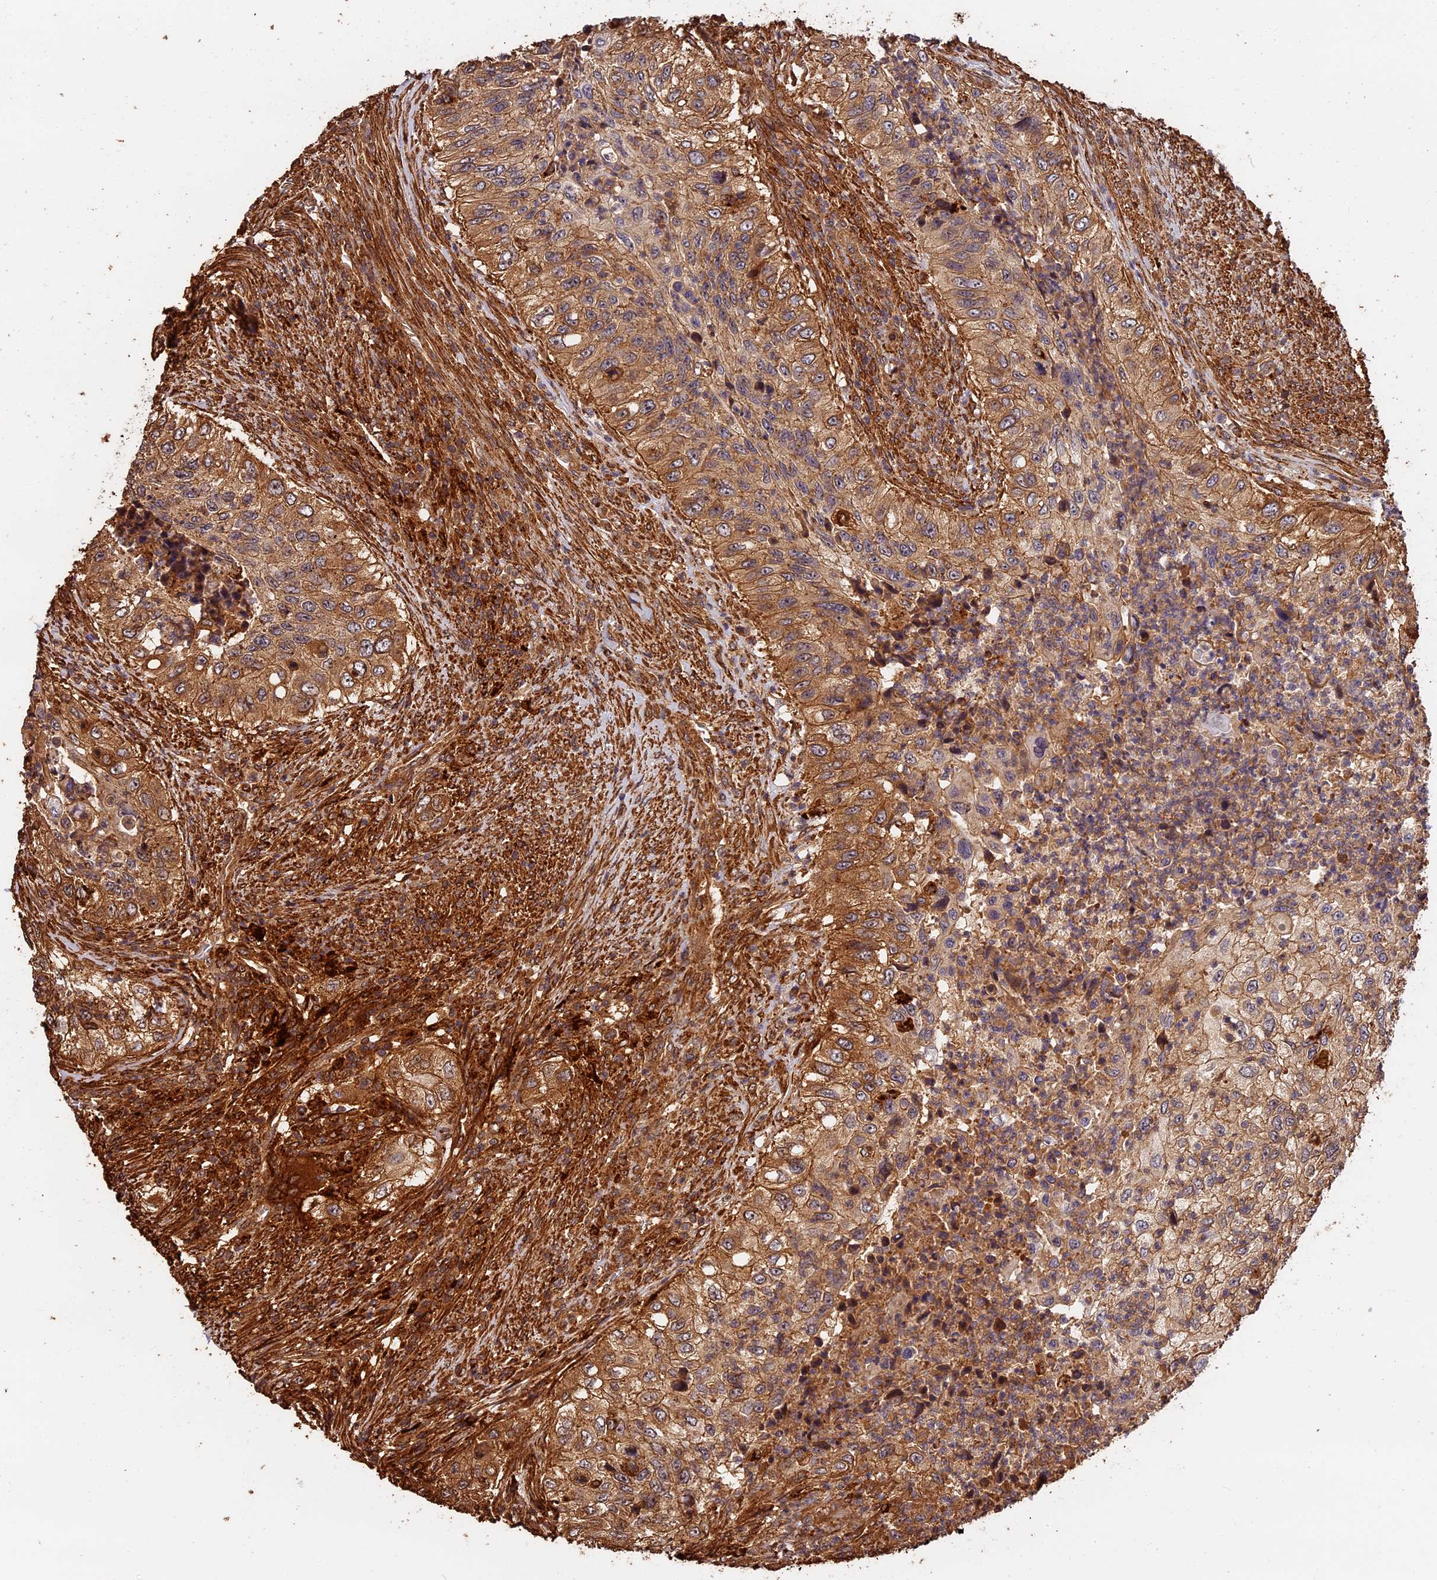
{"staining": {"intensity": "moderate", "quantity": ">75%", "location": "cytoplasmic/membranous"}, "tissue": "urothelial cancer", "cell_type": "Tumor cells", "image_type": "cancer", "snomed": [{"axis": "morphology", "description": "Urothelial carcinoma, High grade"}, {"axis": "topography", "description": "Urinary bladder"}], "caption": "Moderate cytoplasmic/membranous staining is seen in about >75% of tumor cells in urothelial cancer. The staining is performed using DAB brown chromogen to label protein expression. The nuclei are counter-stained blue using hematoxylin.", "gene": "MMP15", "patient": {"sex": "female", "age": 60}}